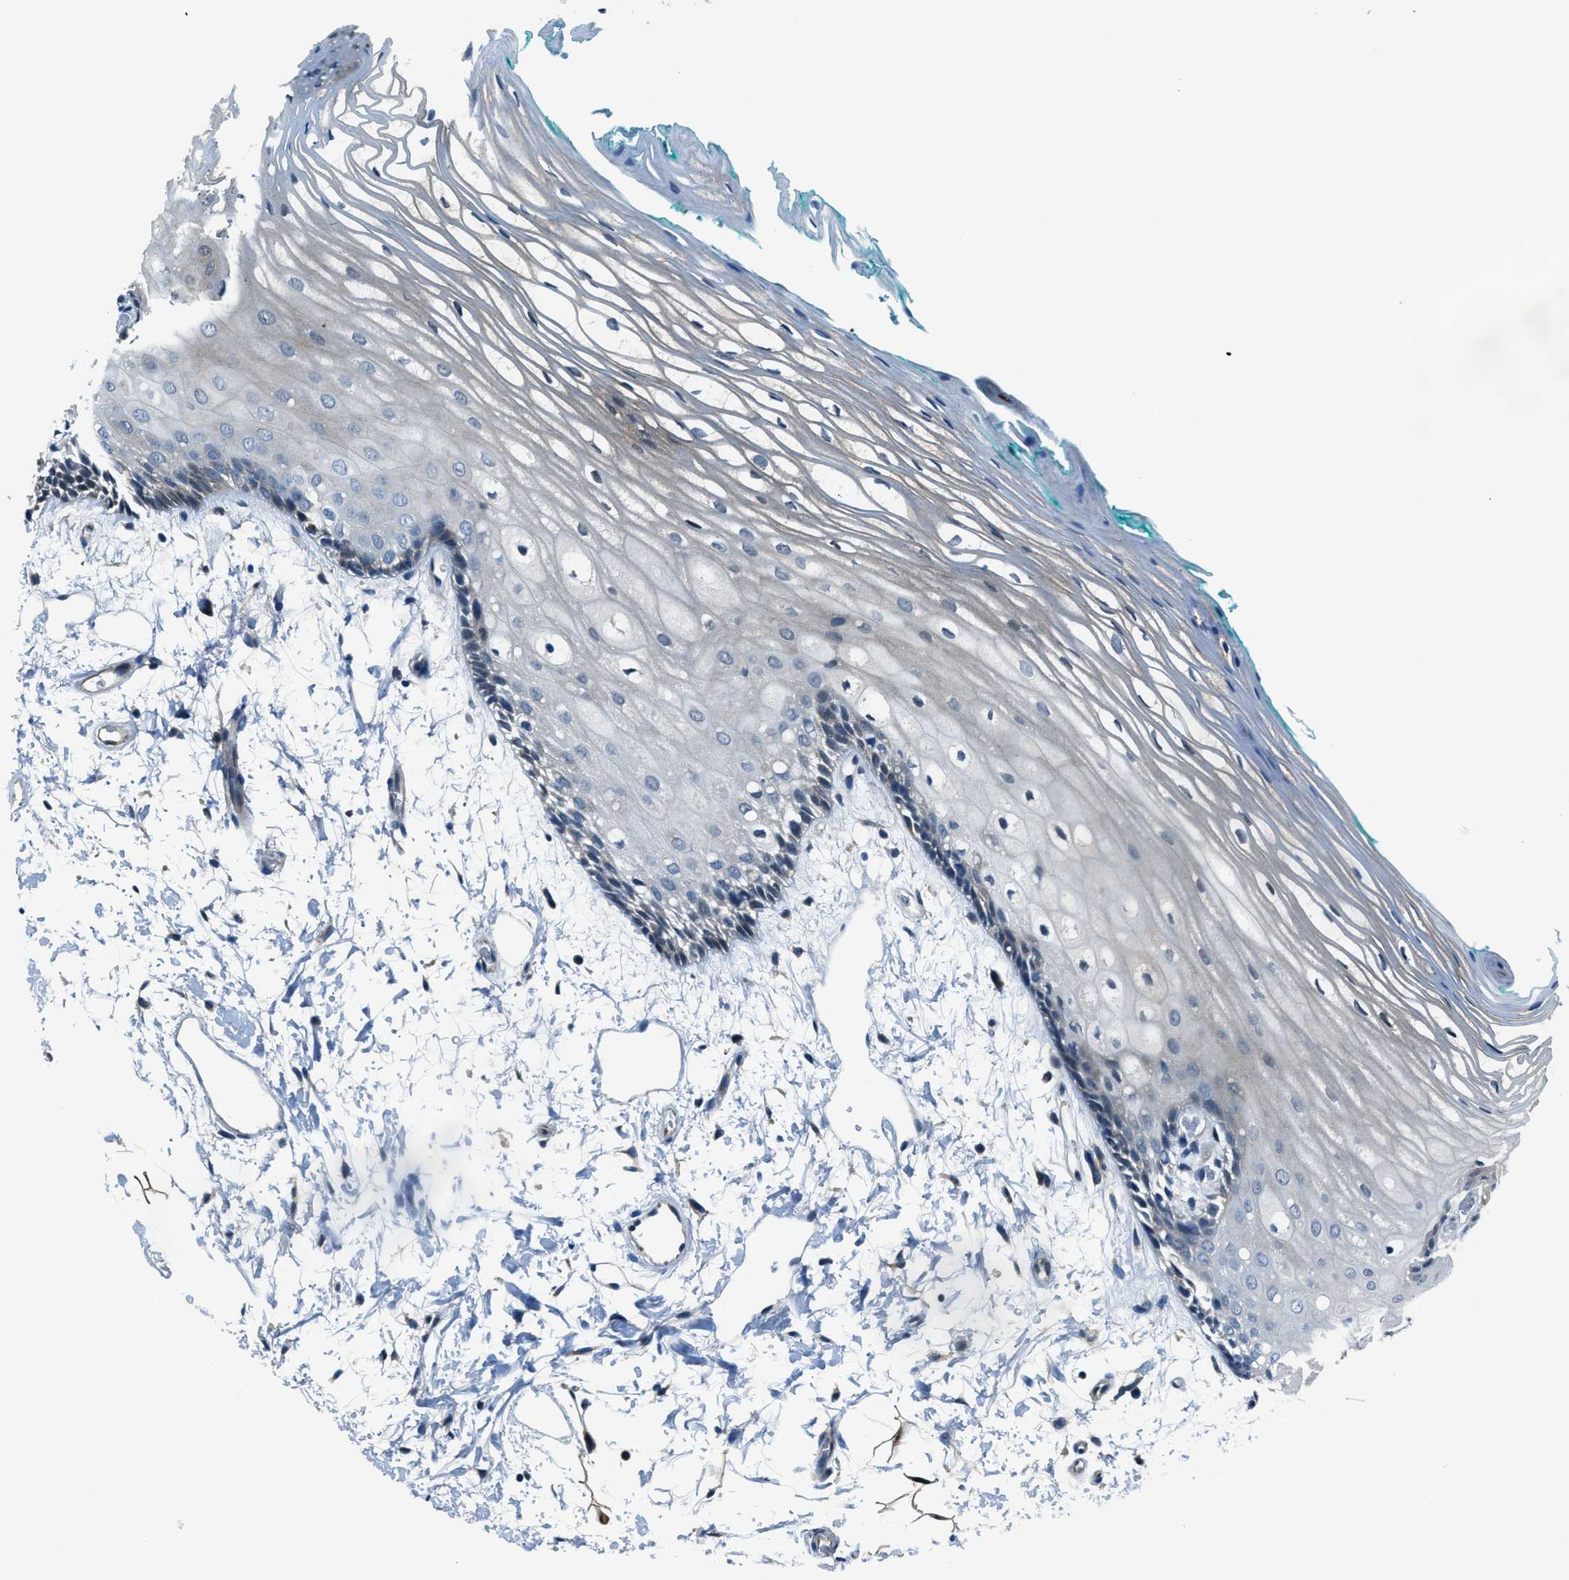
{"staining": {"intensity": "negative", "quantity": "none", "location": "none"}, "tissue": "oral mucosa", "cell_type": "Squamous epithelial cells", "image_type": "normal", "snomed": [{"axis": "morphology", "description": "Normal tissue, NOS"}, {"axis": "topography", "description": "Skeletal muscle"}, {"axis": "topography", "description": "Oral tissue"}, {"axis": "topography", "description": "Peripheral nerve tissue"}], "caption": "This is an immunohistochemistry photomicrograph of unremarkable oral mucosa. There is no positivity in squamous epithelial cells.", "gene": "HEBP2", "patient": {"sex": "female", "age": 84}}